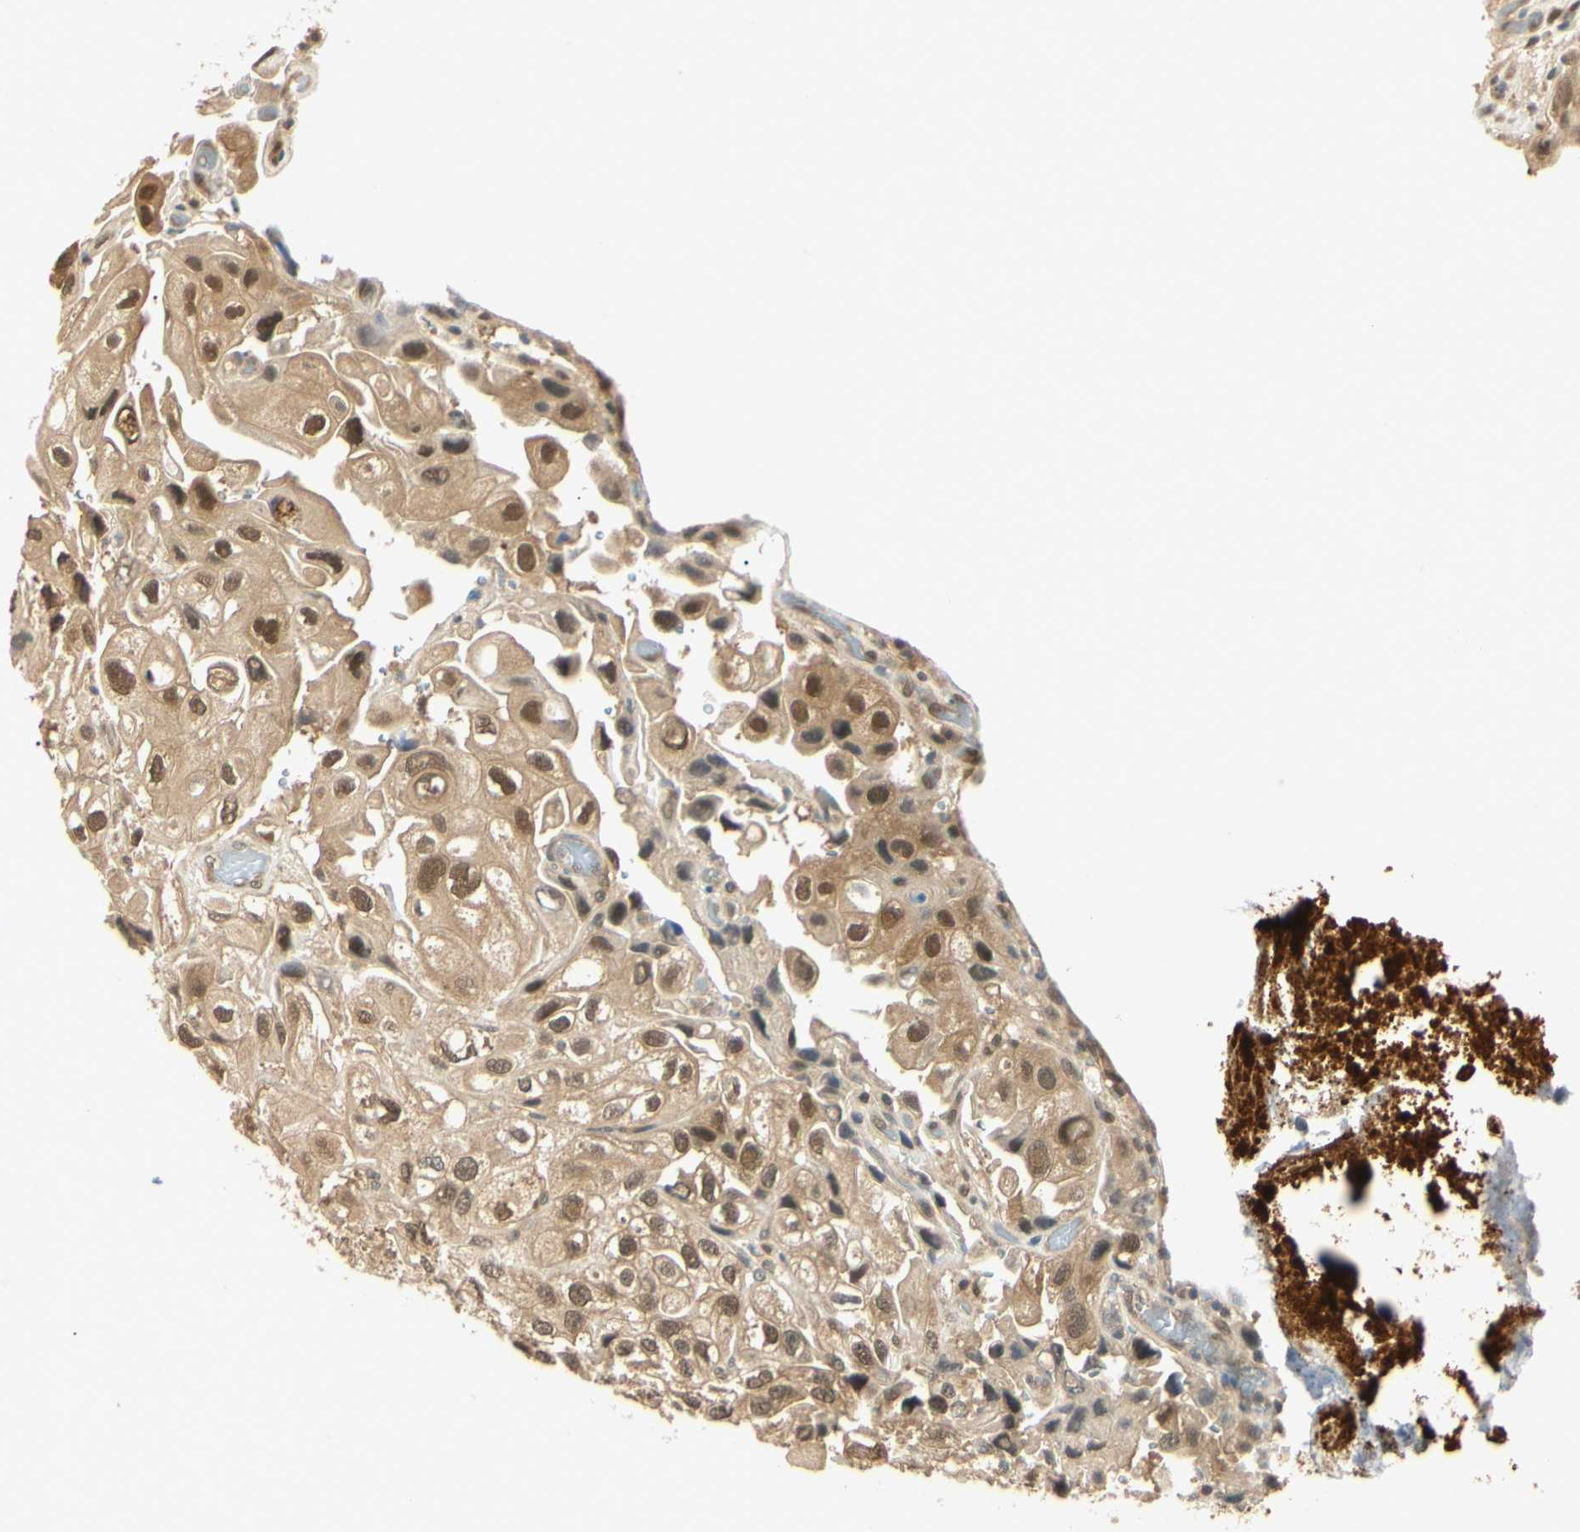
{"staining": {"intensity": "moderate", "quantity": ">75%", "location": "cytoplasmic/membranous,nuclear"}, "tissue": "urothelial cancer", "cell_type": "Tumor cells", "image_type": "cancer", "snomed": [{"axis": "morphology", "description": "Urothelial carcinoma, High grade"}, {"axis": "topography", "description": "Urinary bladder"}], "caption": "A histopathology image of urothelial carcinoma (high-grade) stained for a protein demonstrates moderate cytoplasmic/membranous and nuclear brown staining in tumor cells. The staining was performed using DAB (3,3'-diaminobenzidine) to visualize the protein expression in brown, while the nuclei were stained in blue with hematoxylin (Magnification: 20x).", "gene": "UBE2Z", "patient": {"sex": "female", "age": 64}}